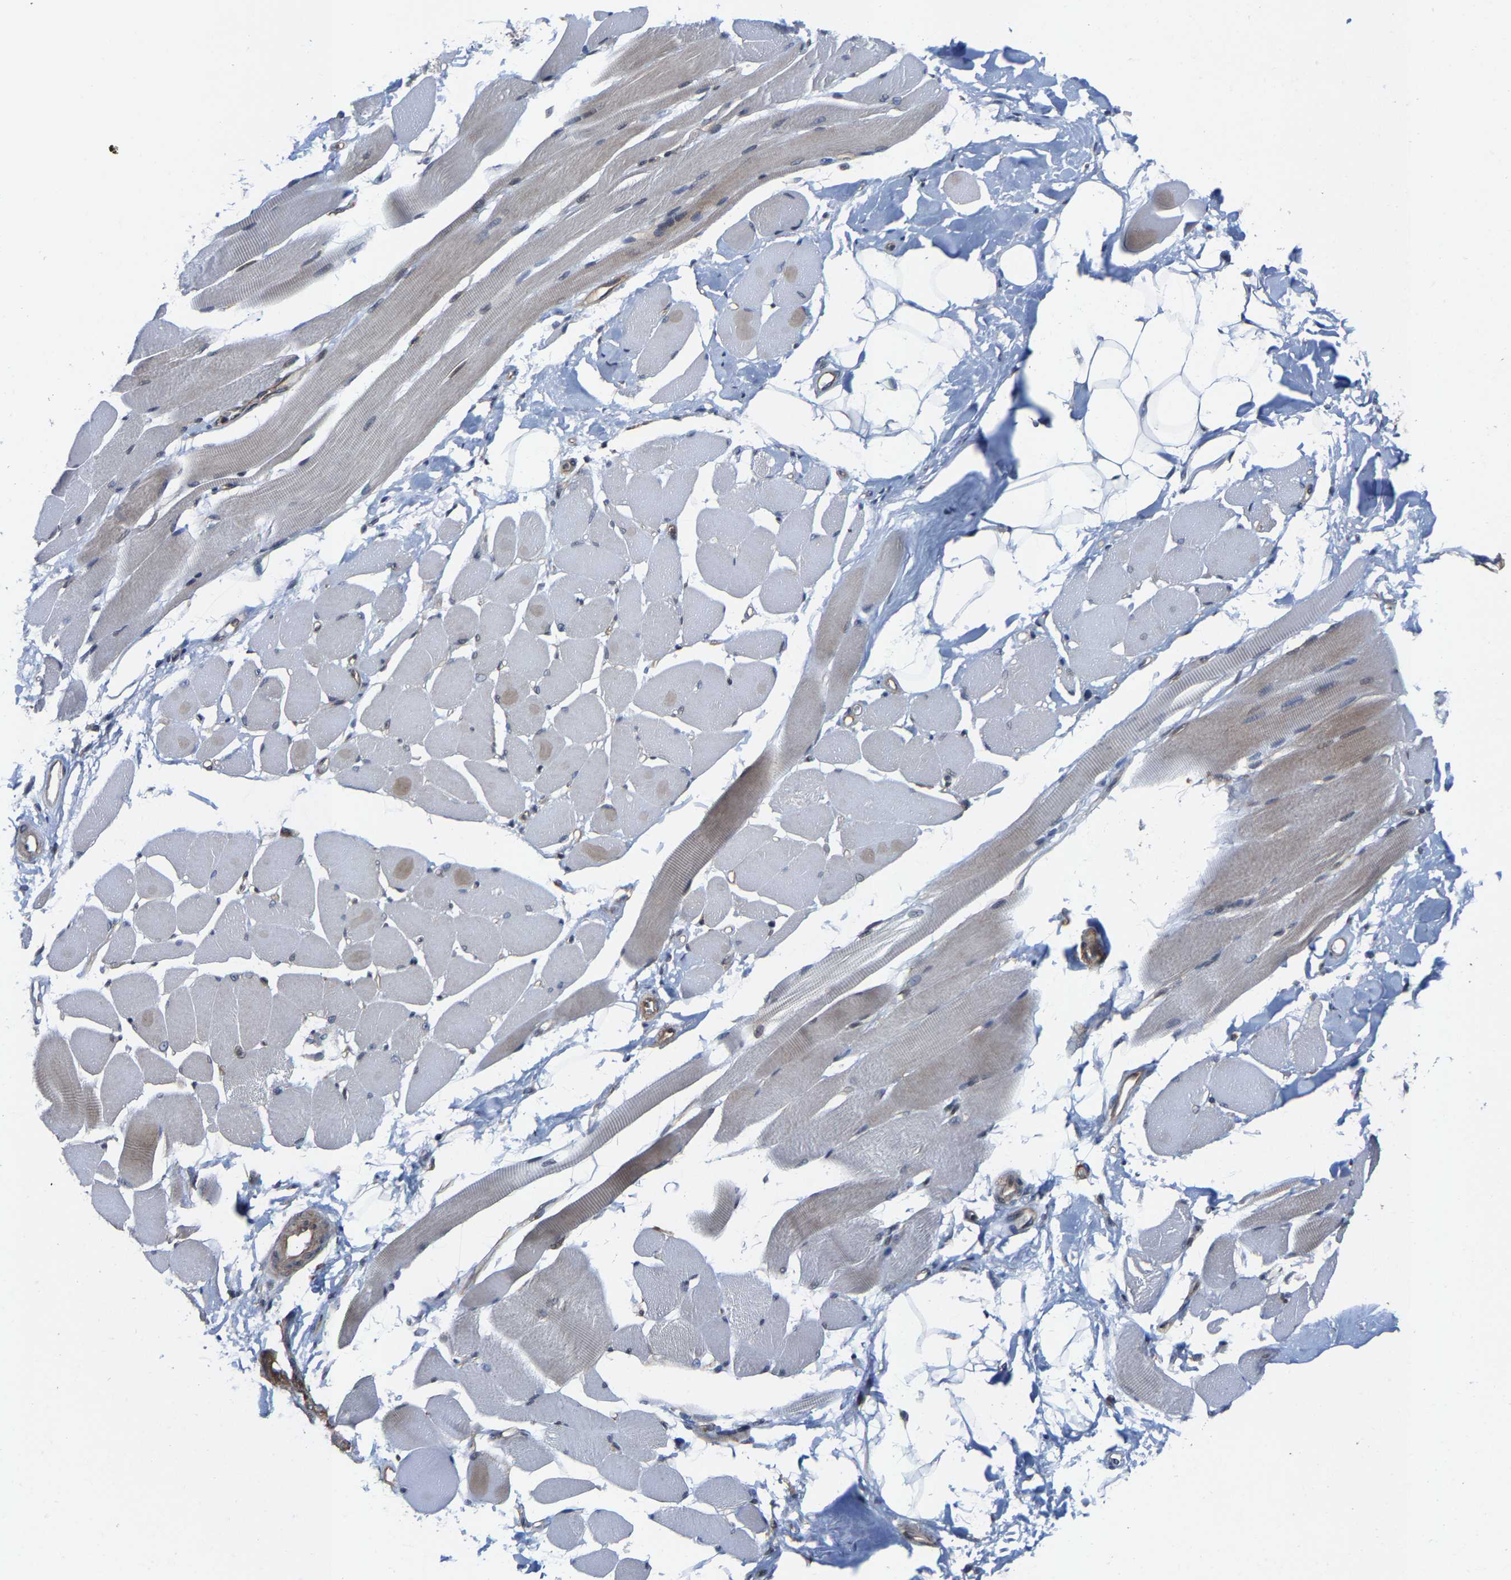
{"staining": {"intensity": "weak", "quantity": "<25%", "location": "cytoplasmic/membranous"}, "tissue": "skeletal muscle", "cell_type": "Myocytes", "image_type": "normal", "snomed": [{"axis": "morphology", "description": "Normal tissue, NOS"}, {"axis": "topography", "description": "Skeletal muscle"}, {"axis": "topography", "description": "Peripheral nerve tissue"}], "caption": "Immunohistochemistry (IHC) micrograph of normal skeletal muscle: human skeletal muscle stained with DAB (3,3'-diaminobenzidine) reveals no significant protein staining in myocytes.", "gene": "TGFB1I1", "patient": {"sex": "female", "age": 84}}